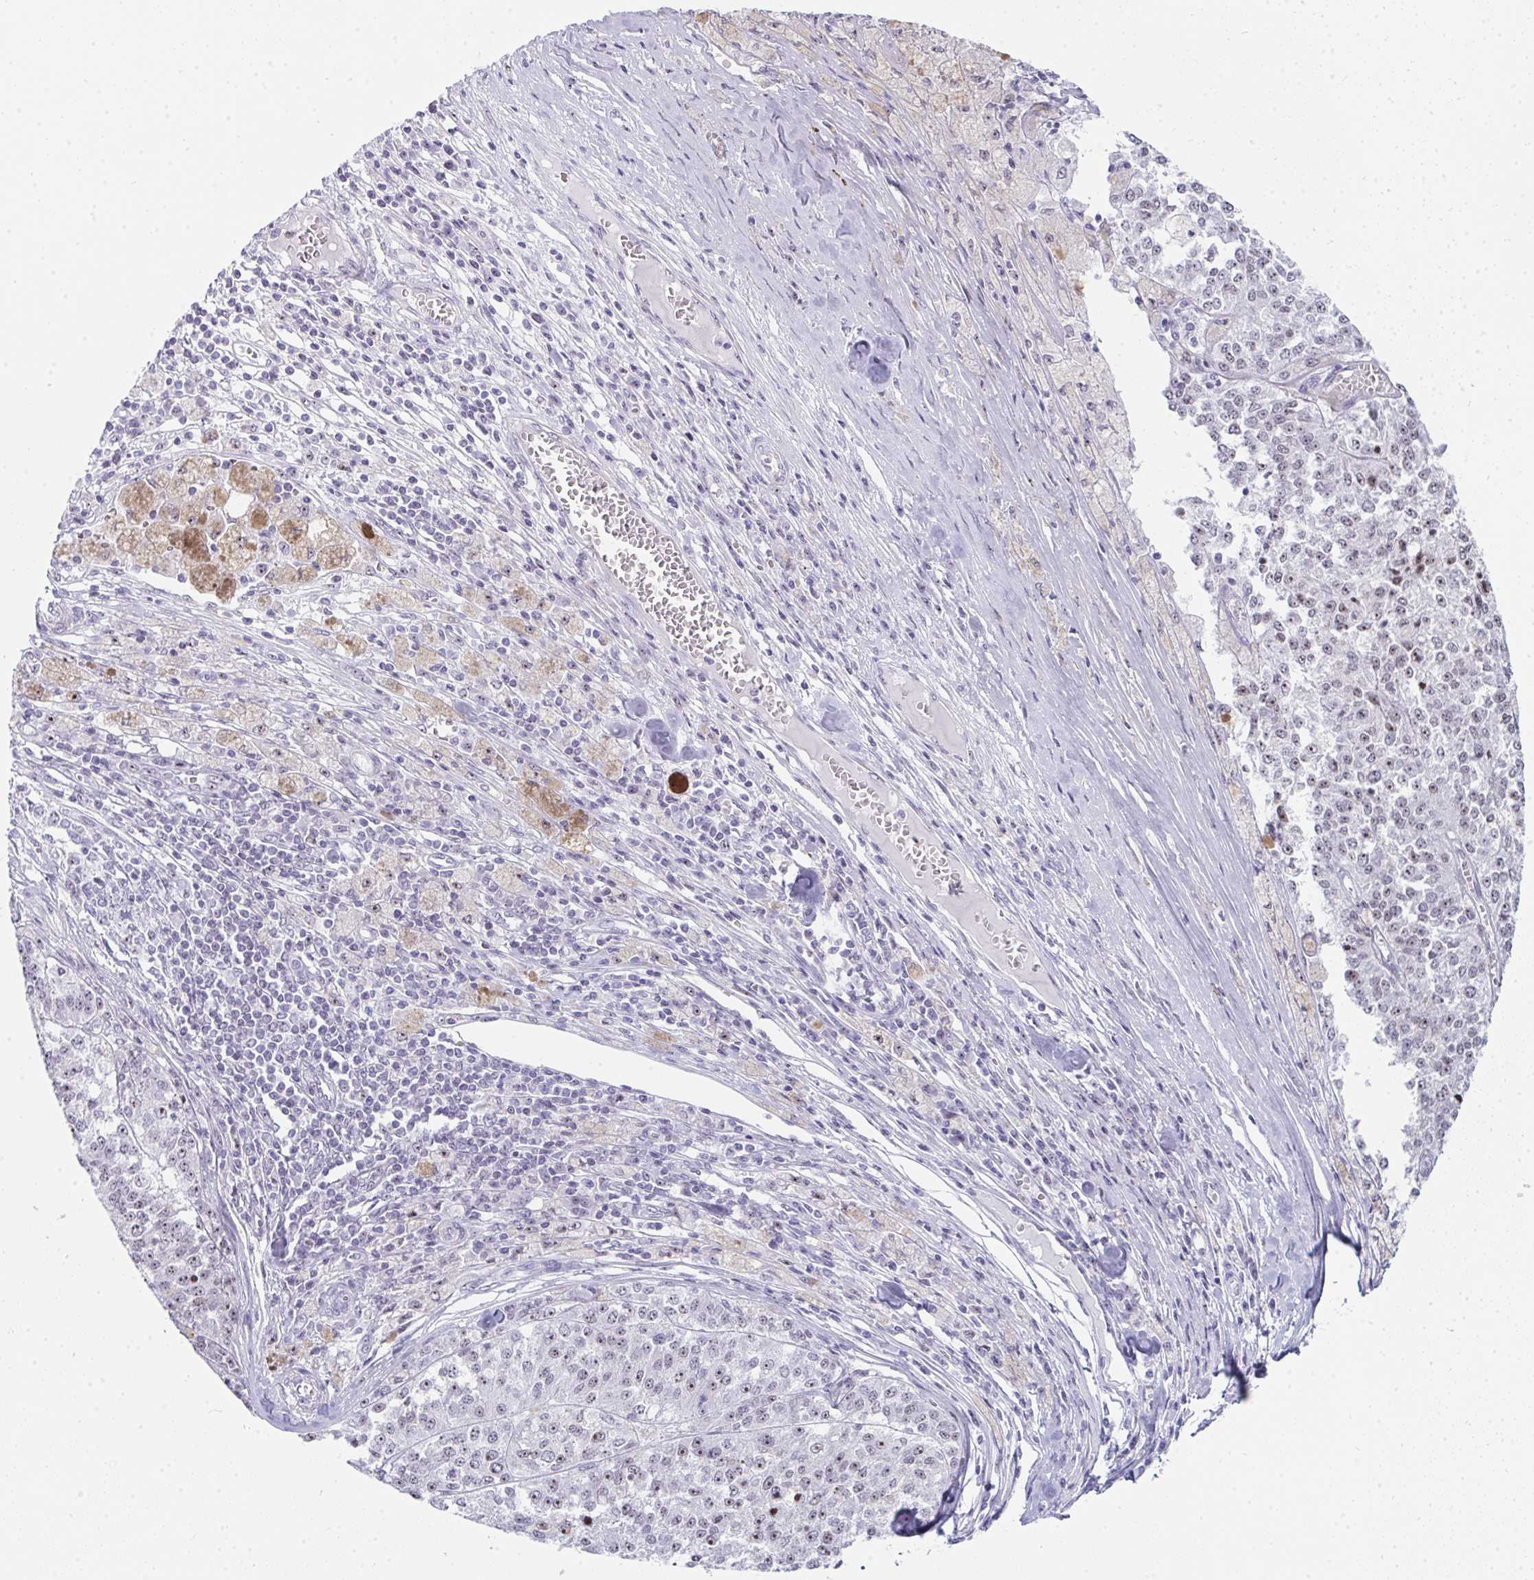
{"staining": {"intensity": "weak", "quantity": "25%-75%", "location": "nuclear"}, "tissue": "melanoma", "cell_type": "Tumor cells", "image_type": "cancer", "snomed": [{"axis": "morphology", "description": "Malignant melanoma, Metastatic site"}, {"axis": "topography", "description": "Lymph node"}], "caption": "Immunohistochemical staining of human malignant melanoma (metastatic site) displays low levels of weak nuclear positivity in approximately 25%-75% of tumor cells.", "gene": "NOP10", "patient": {"sex": "female", "age": 64}}